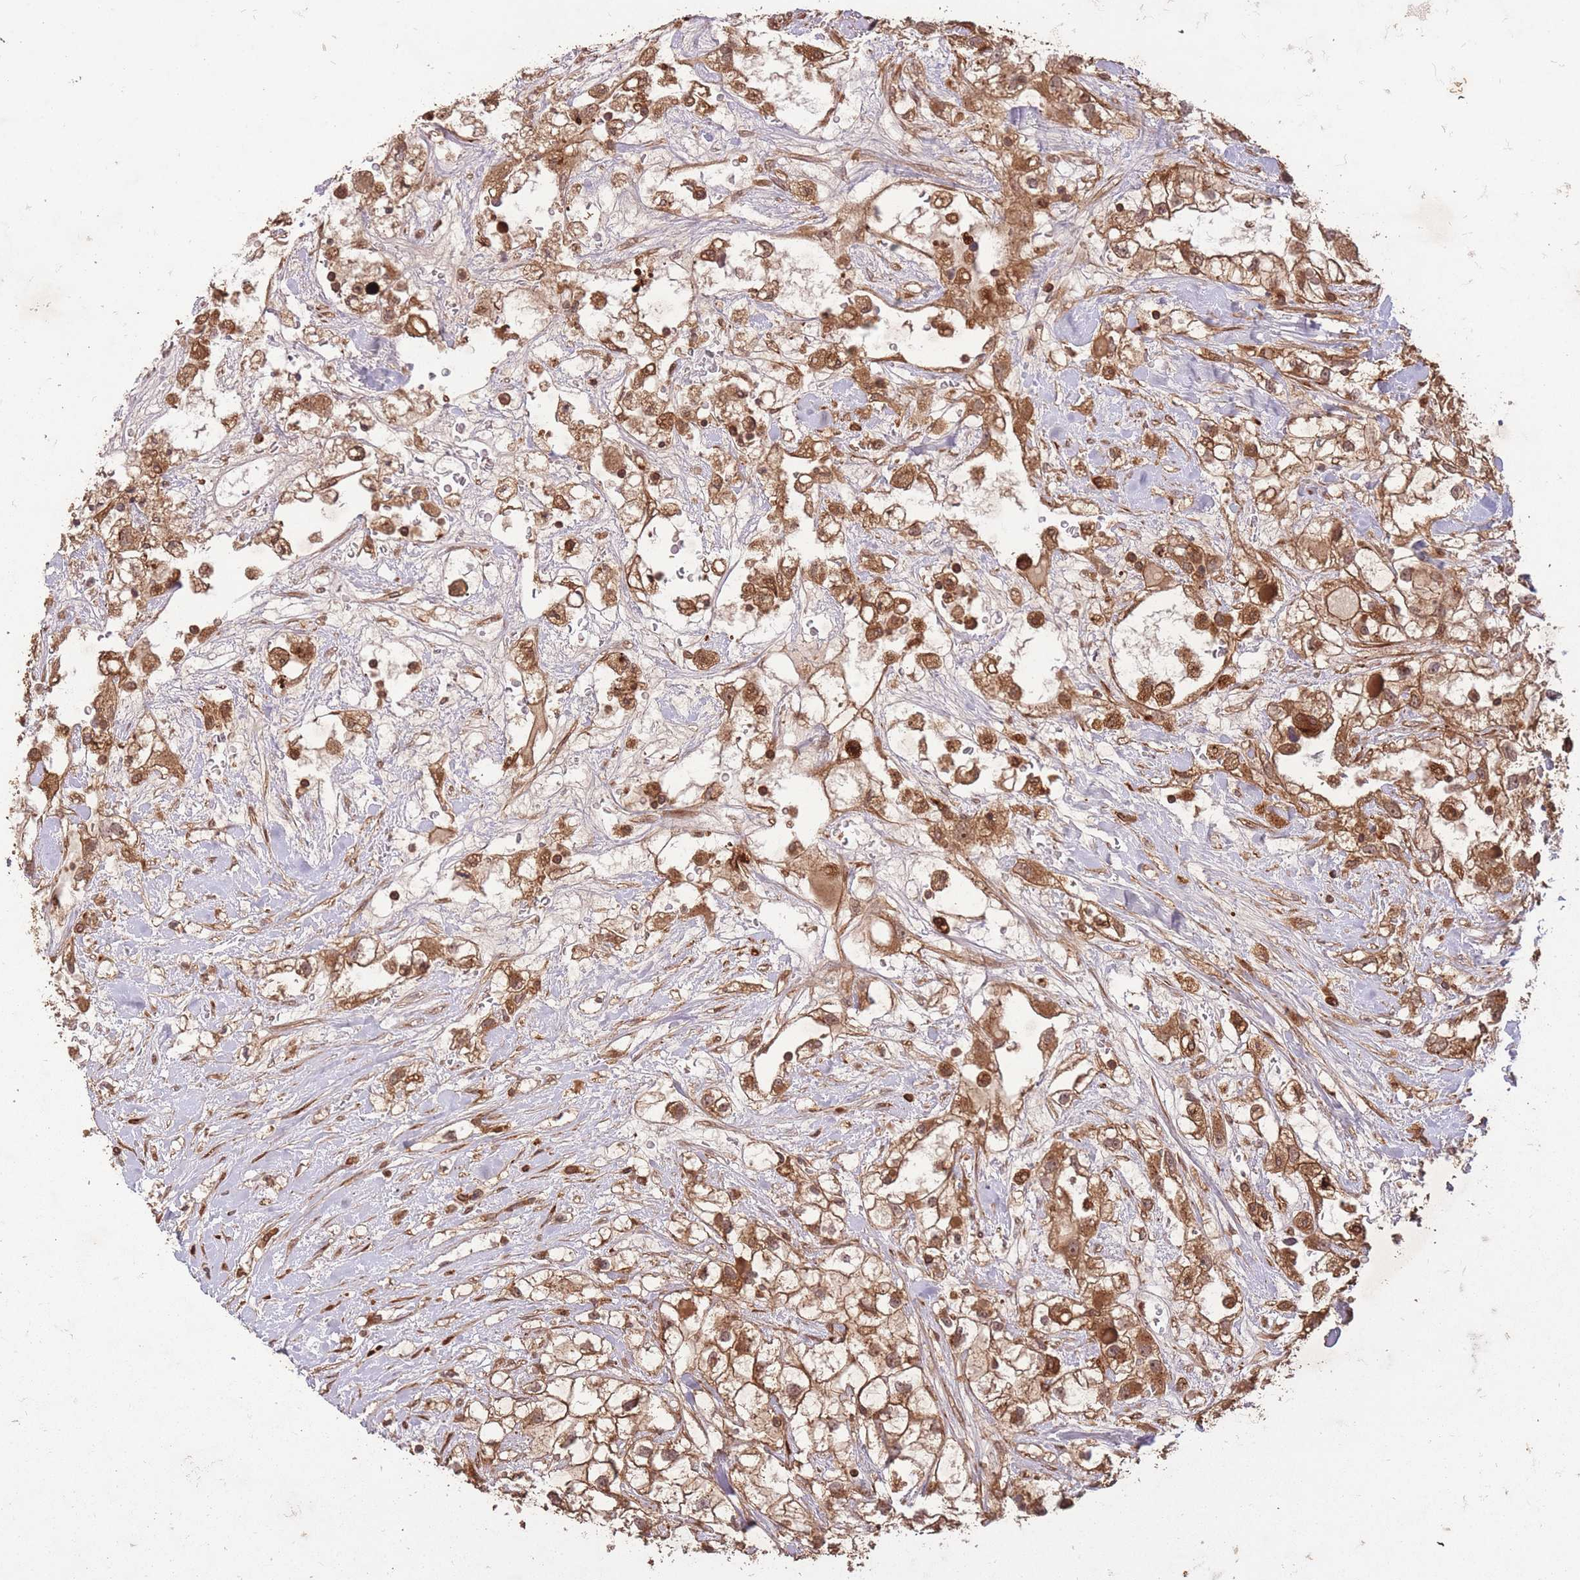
{"staining": {"intensity": "strong", "quantity": ">75%", "location": "cytoplasmic/membranous"}, "tissue": "renal cancer", "cell_type": "Tumor cells", "image_type": "cancer", "snomed": [{"axis": "morphology", "description": "Adenocarcinoma, NOS"}, {"axis": "topography", "description": "Kidney"}], "caption": "DAB immunohistochemical staining of human renal cancer (adenocarcinoma) exhibits strong cytoplasmic/membranous protein positivity in about >75% of tumor cells.", "gene": "ERBB3", "patient": {"sex": "male", "age": 59}}